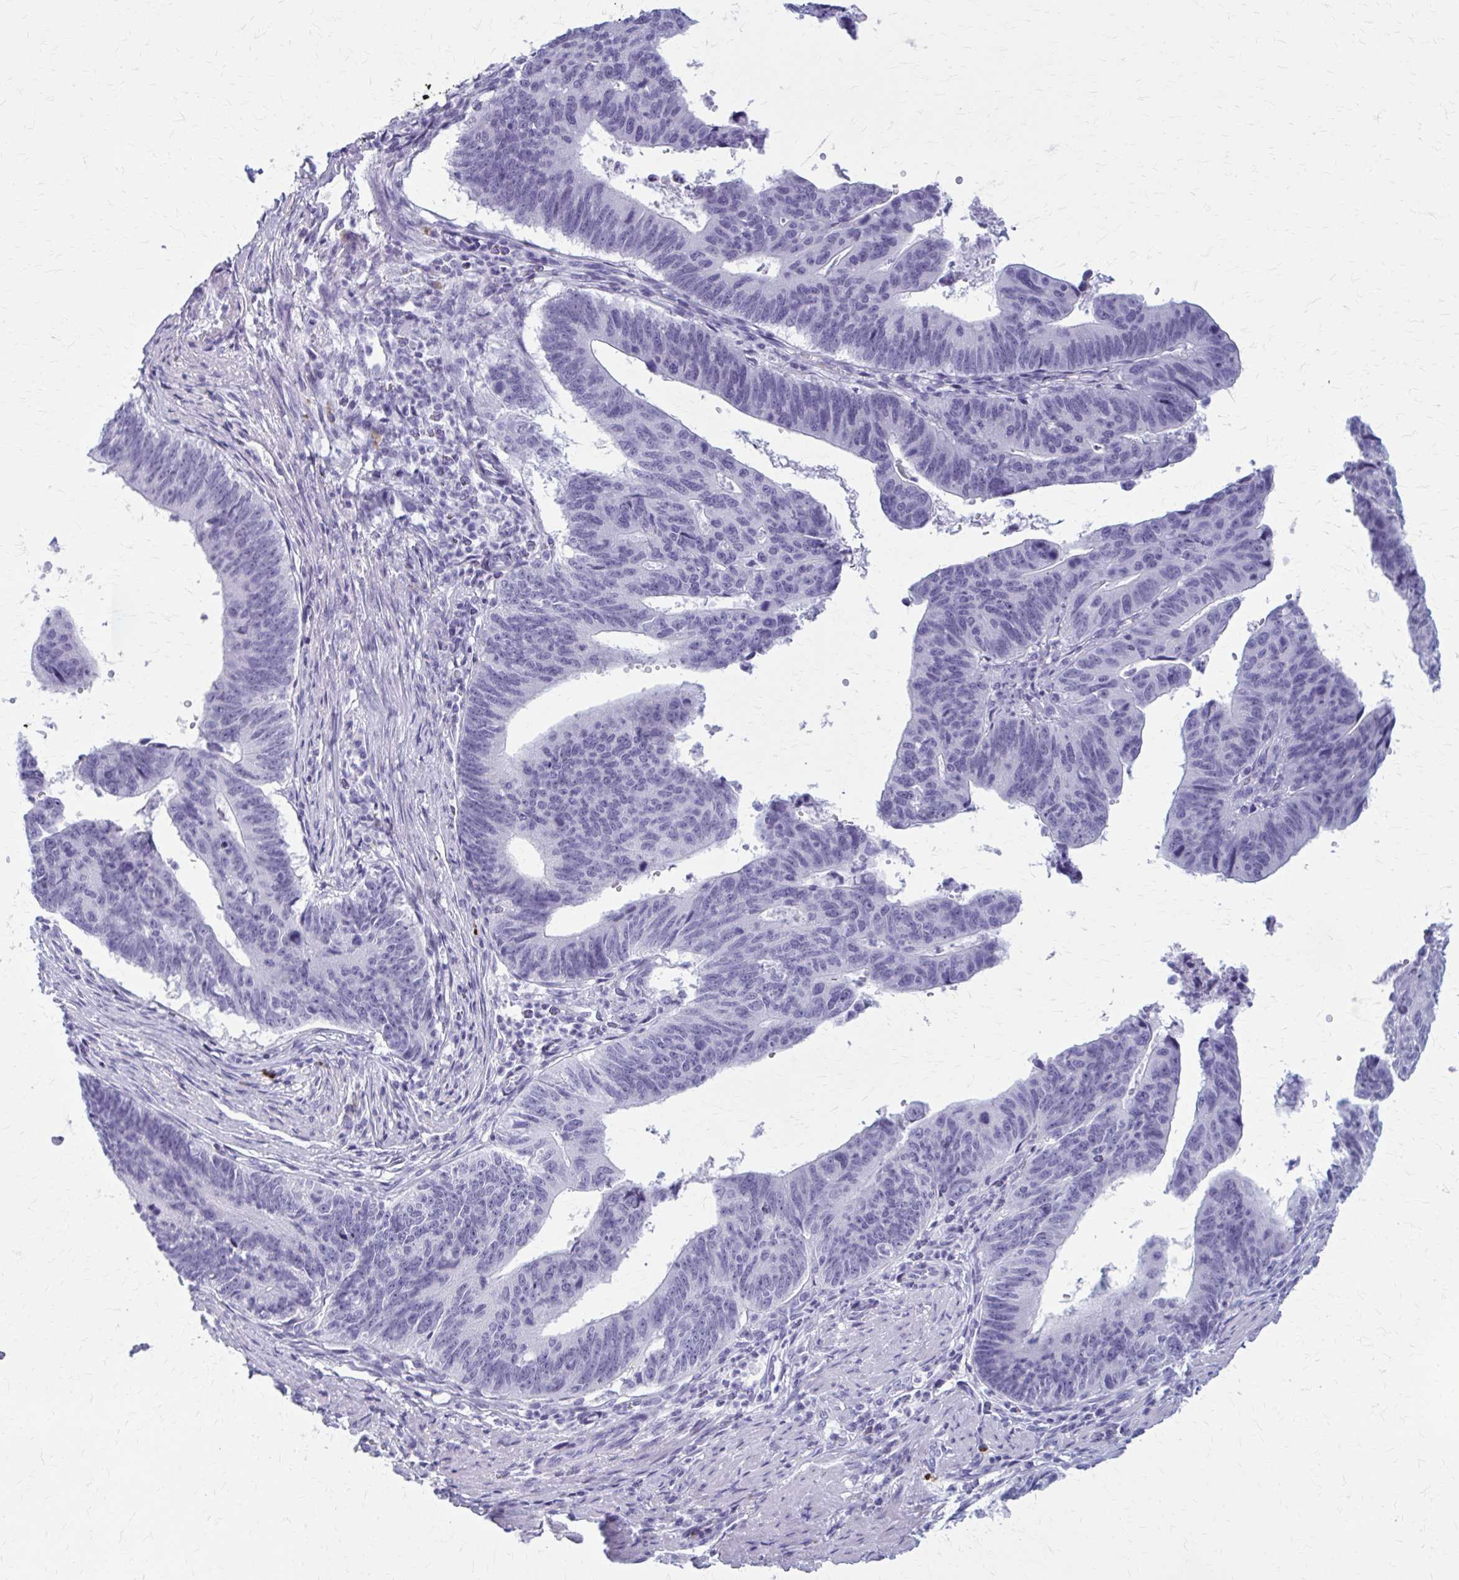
{"staining": {"intensity": "negative", "quantity": "none", "location": "none"}, "tissue": "stomach cancer", "cell_type": "Tumor cells", "image_type": "cancer", "snomed": [{"axis": "morphology", "description": "Adenocarcinoma, NOS"}, {"axis": "topography", "description": "Stomach"}], "caption": "Micrograph shows no significant protein positivity in tumor cells of stomach cancer.", "gene": "ZDHHC7", "patient": {"sex": "male", "age": 59}}